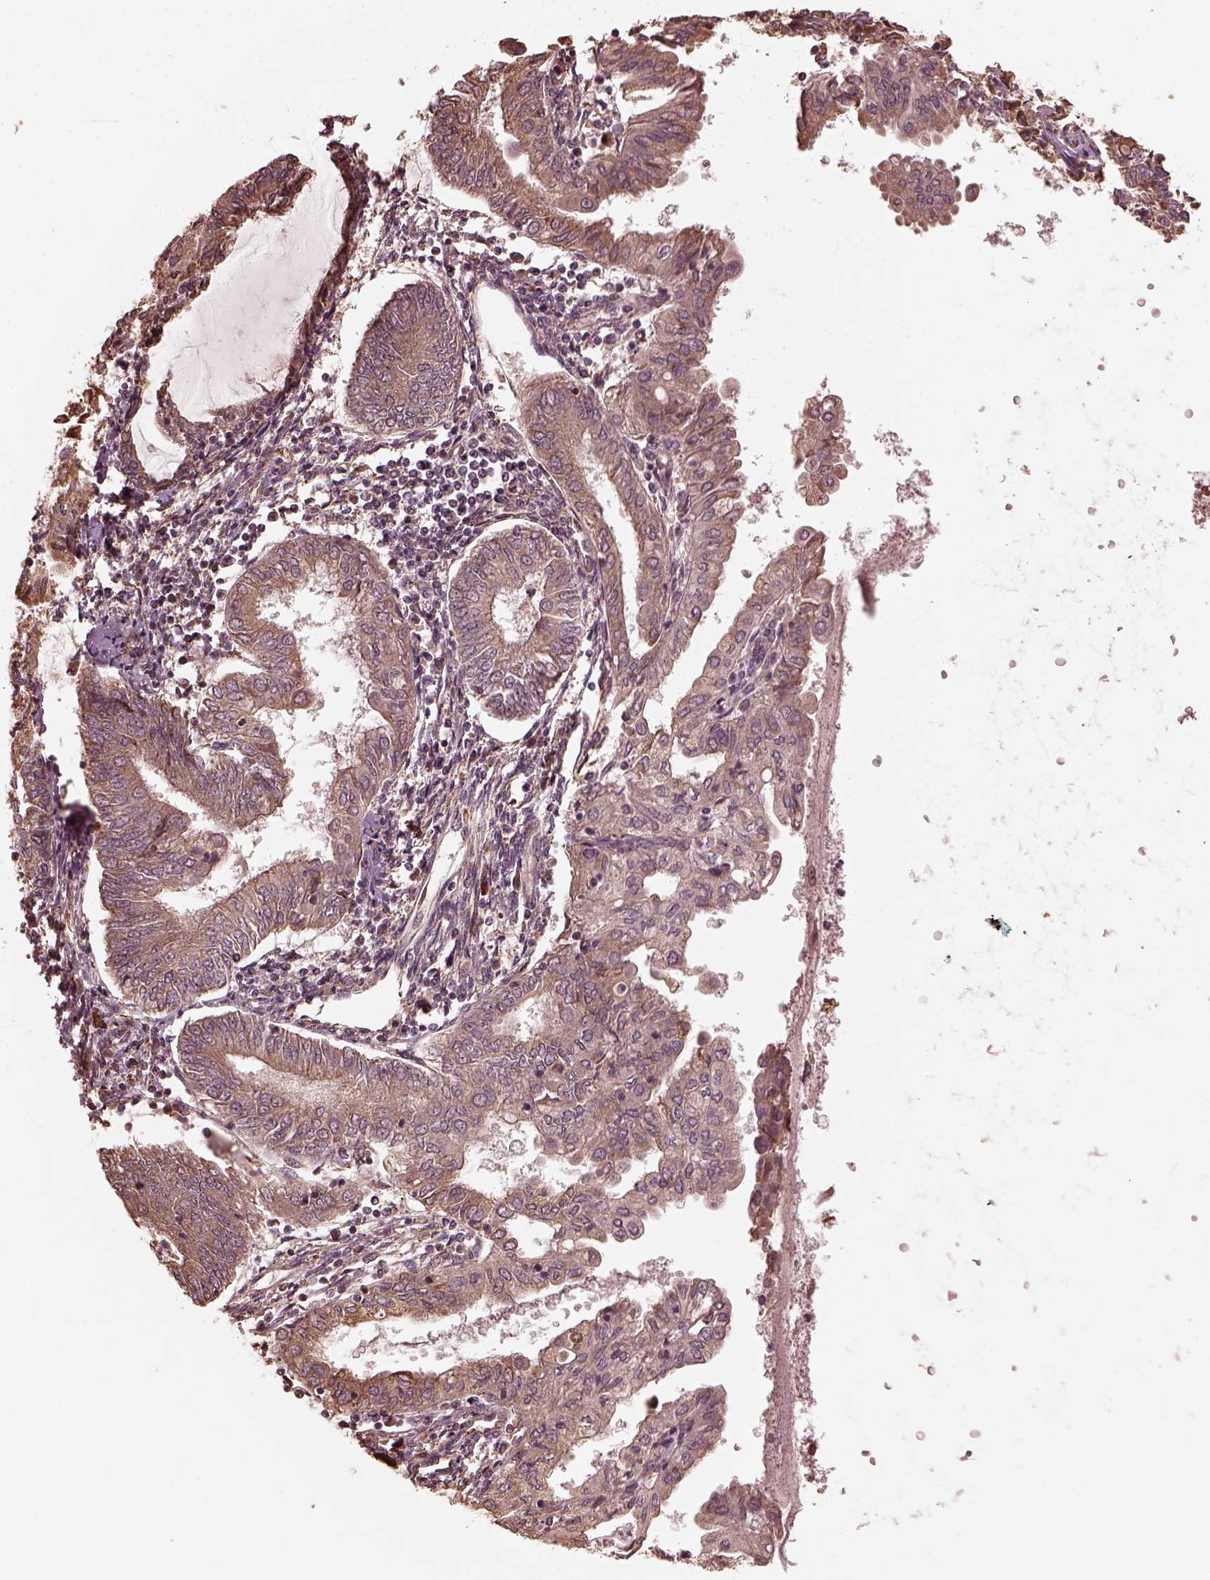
{"staining": {"intensity": "weak", "quantity": ">75%", "location": "cytoplasmic/membranous"}, "tissue": "endometrial cancer", "cell_type": "Tumor cells", "image_type": "cancer", "snomed": [{"axis": "morphology", "description": "Adenocarcinoma, NOS"}, {"axis": "topography", "description": "Endometrium"}], "caption": "Endometrial cancer was stained to show a protein in brown. There is low levels of weak cytoplasmic/membranous positivity in about >75% of tumor cells.", "gene": "ZNF292", "patient": {"sex": "female", "age": 68}}